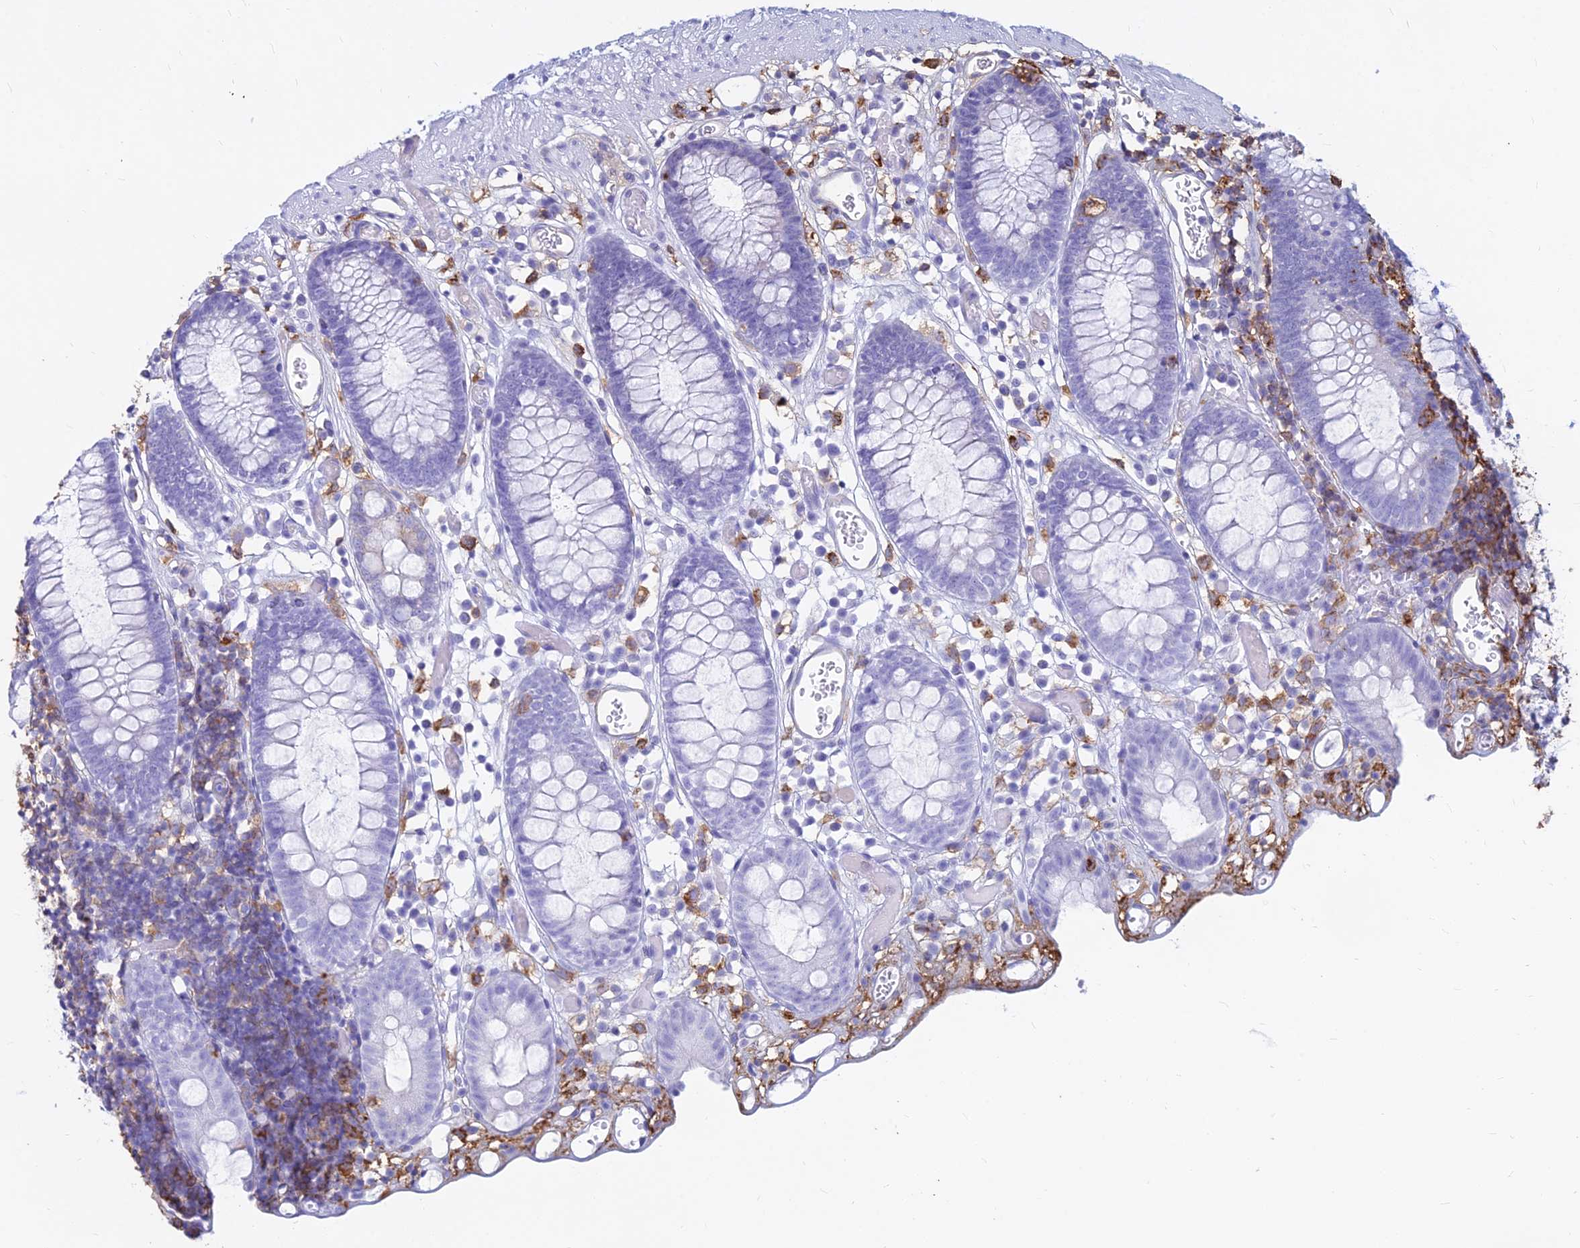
{"staining": {"intensity": "negative", "quantity": "none", "location": "none"}, "tissue": "colon", "cell_type": "Endothelial cells", "image_type": "normal", "snomed": [{"axis": "morphology", "description": "Normal tissue, NOS"}, {"axis": "topography", "description": "Colon"}], "caption": "Immunohistochemical staining of benign human colon reveals no significant staining in endothelial cells. The staining is performed using DAB (3,3'-diaminobenzidine) brown chromogen with nuclei counter-stained in using hematoxylin.", "gene": "HLA", "patient": {"sex": "male", "age": 14}}